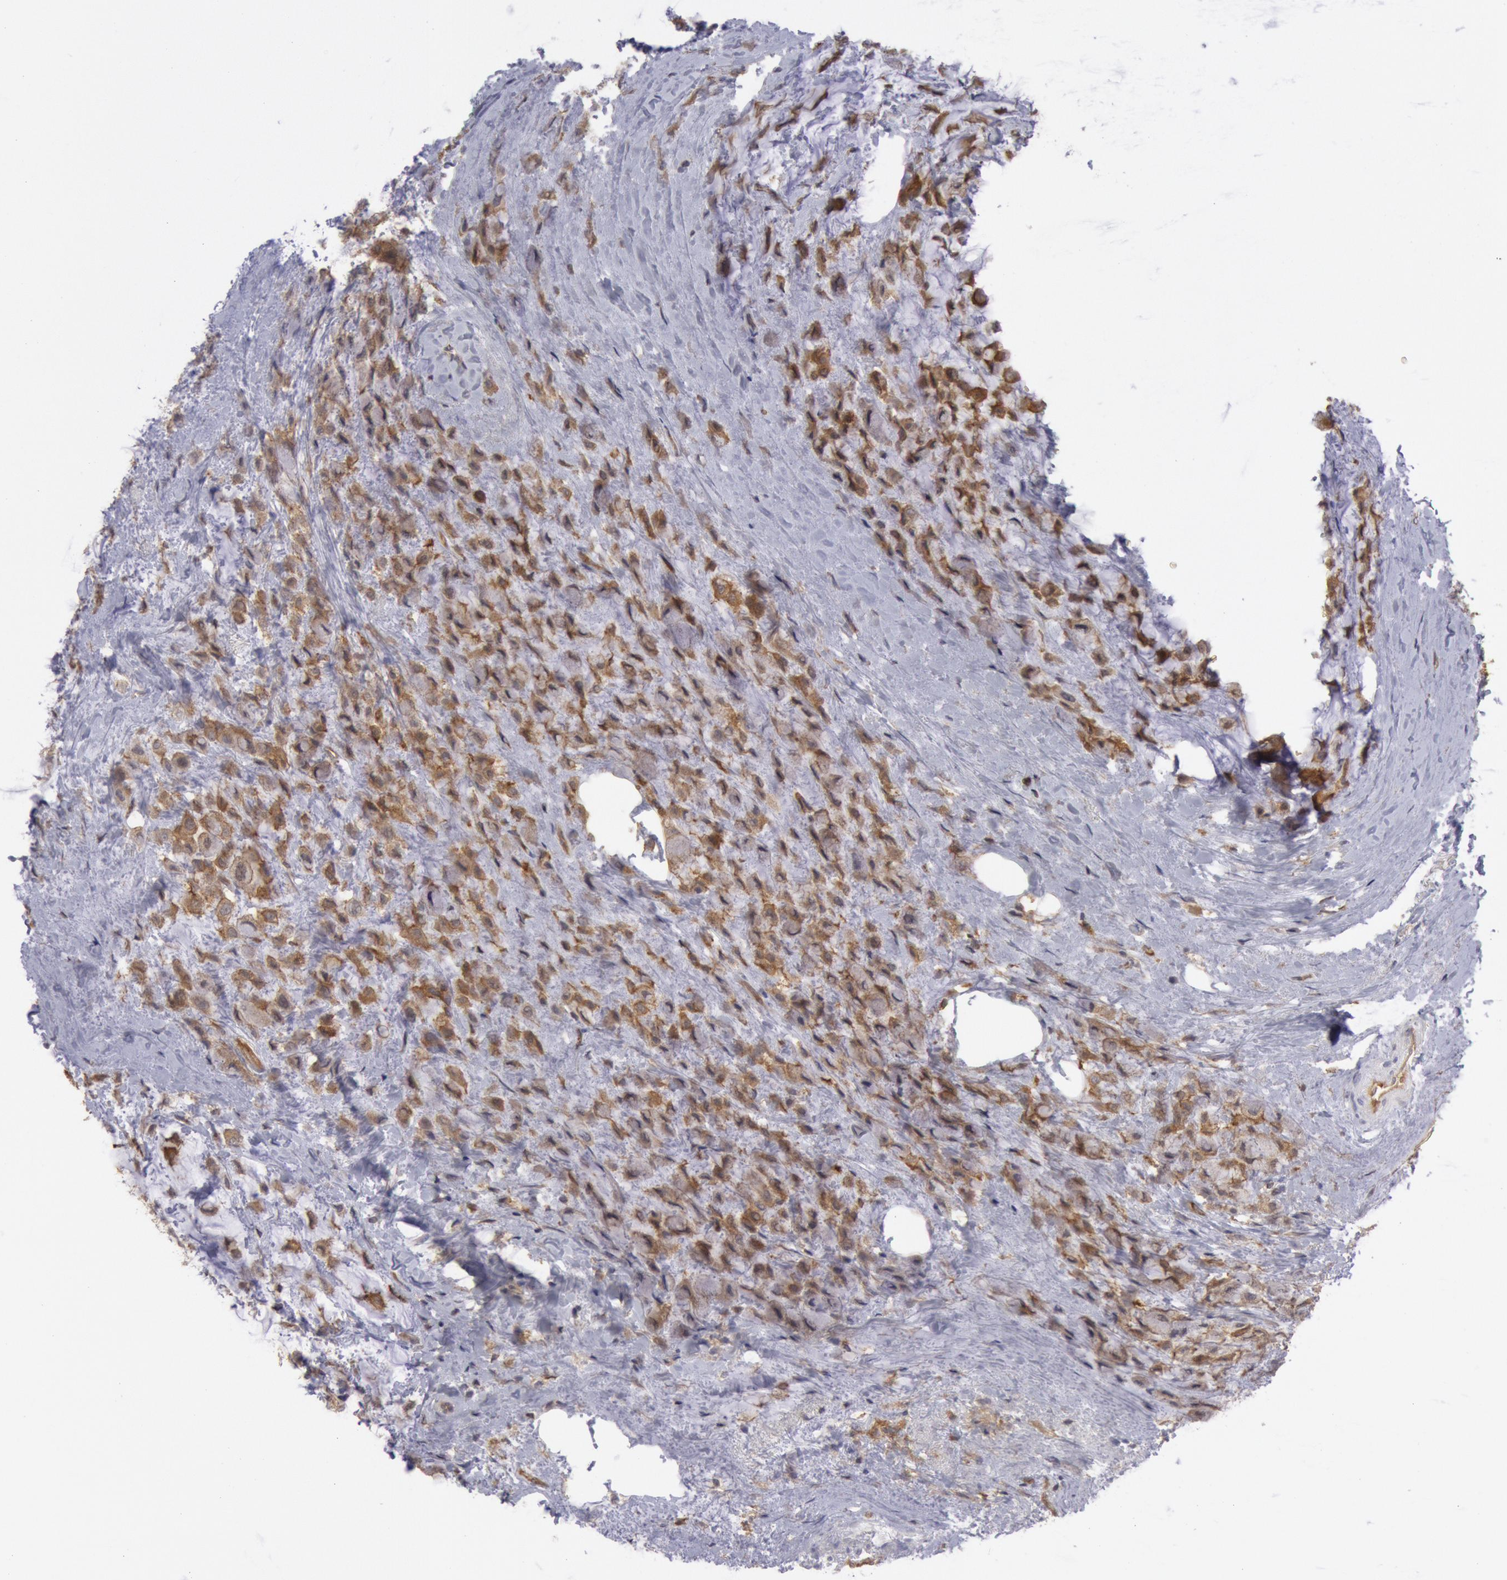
{"staining": {"intensity": "moderate", "quantity": ">75%", "location": "cytoplasmic/membranous"}, "tissue": "breast cancer", "cell_type": "Tumor cells", "image_type": "cancer", "snomed": [{"axis": "morphology", "description": "Lobular carcinoma"}, {"axis": "topography", "description": "Breast"}], "caption": "Immunohistochemistry (DAB) staining of breast lobular carcinoma exhibits moderate cytoplasmic/membranous protein positivity in about >75% of tumor cells.", "gene": "IKBKB", "patient": {"sex": "female", "age": 85}}